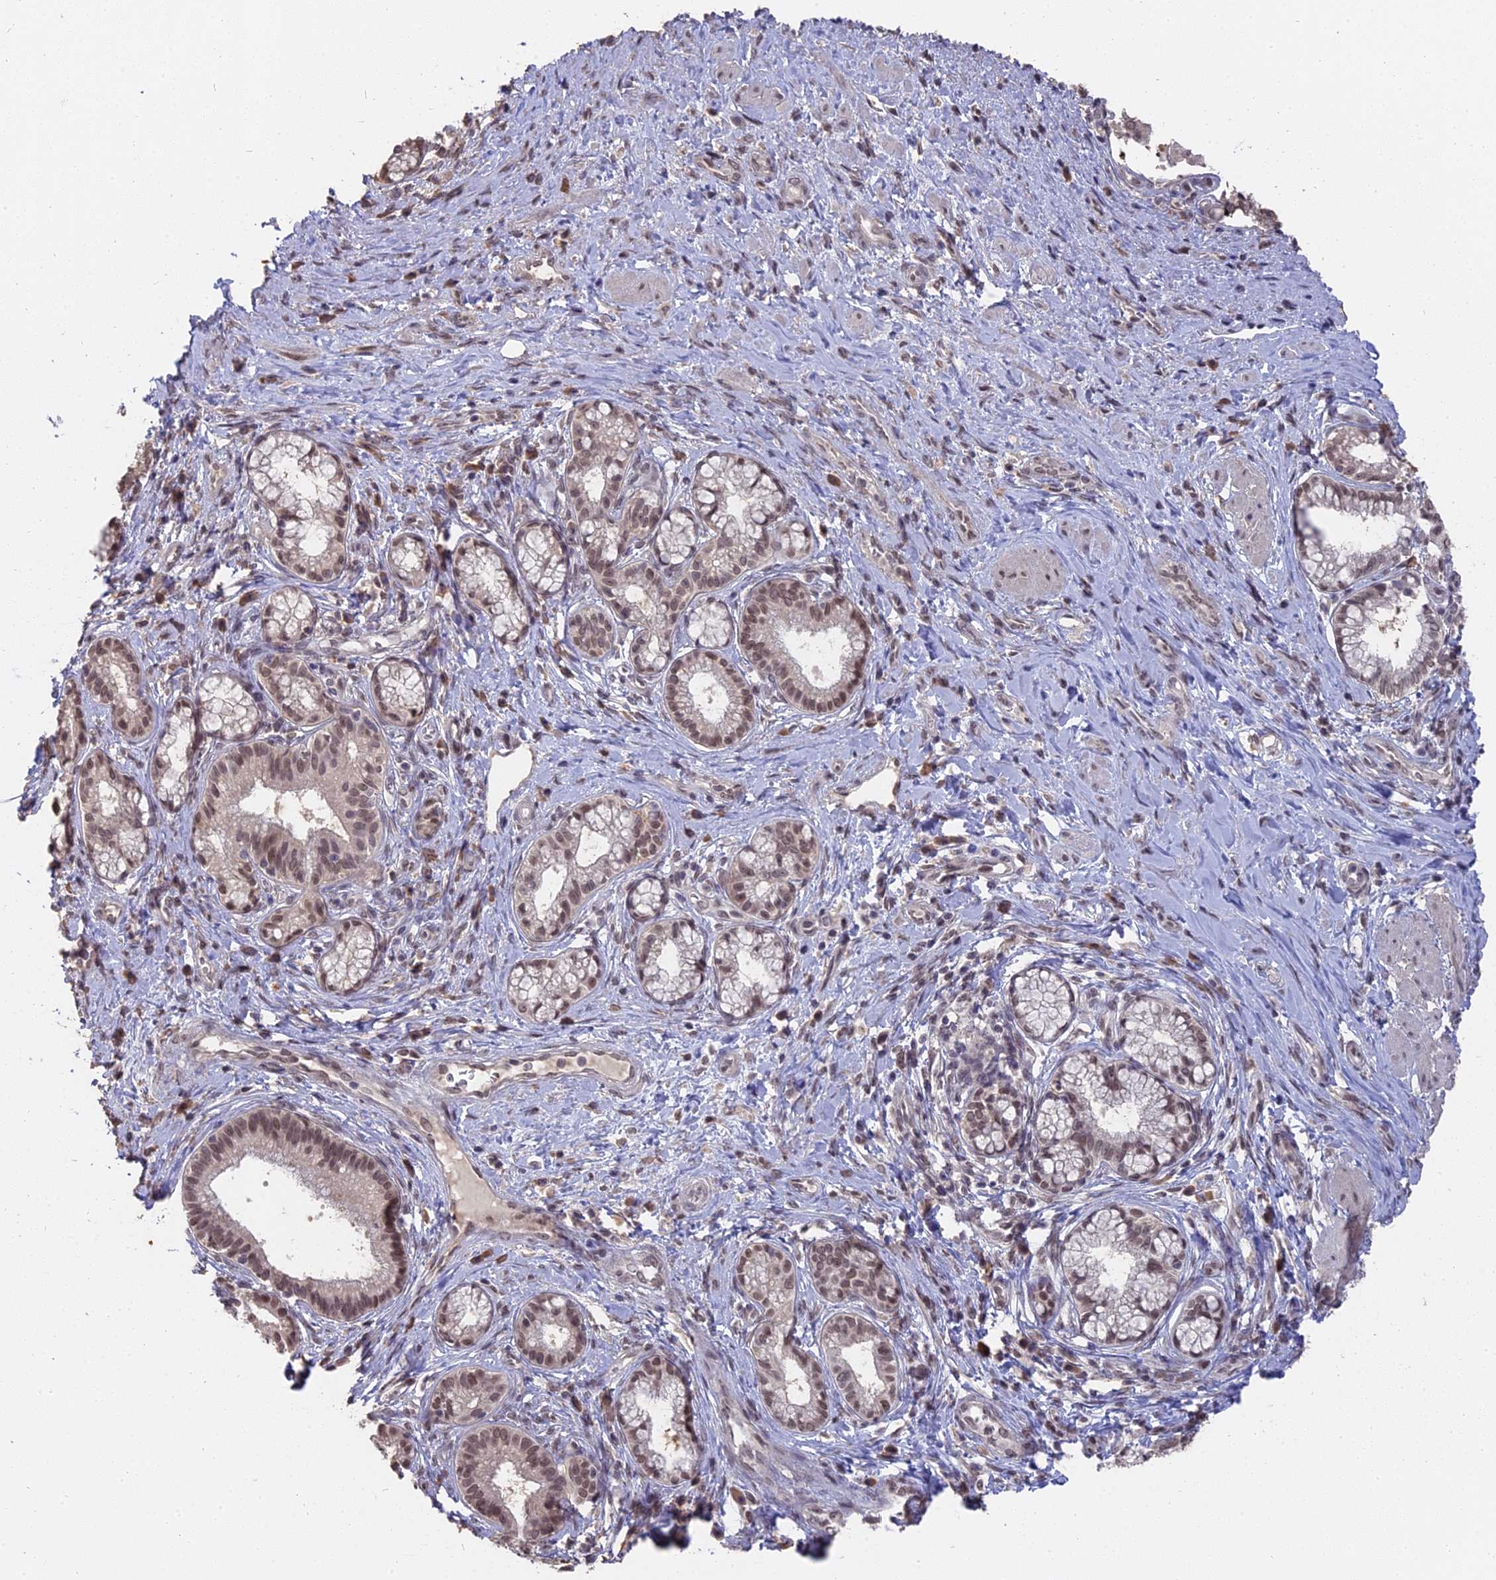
{"staining": {"intensity": "moderate", "quantity": ">75%", "location": "nuclear"}, "tissue": "pancreatic cancer", "cell_type": "Tumor cells", "image_type": "cancer", "snomed": [{"axis": "morphology", "description": "Adenocarcinoma, NOS"}, {"axis": "topography", "description": "Pancreas"}], "caption": "Human pancreatic cancer stained for a protein (brown) shows moderate nuclear positive positivity in approximately >75% of tumor cells.", "gene": "NR1H3", "patient": {"sex": "male", "age": 72}}